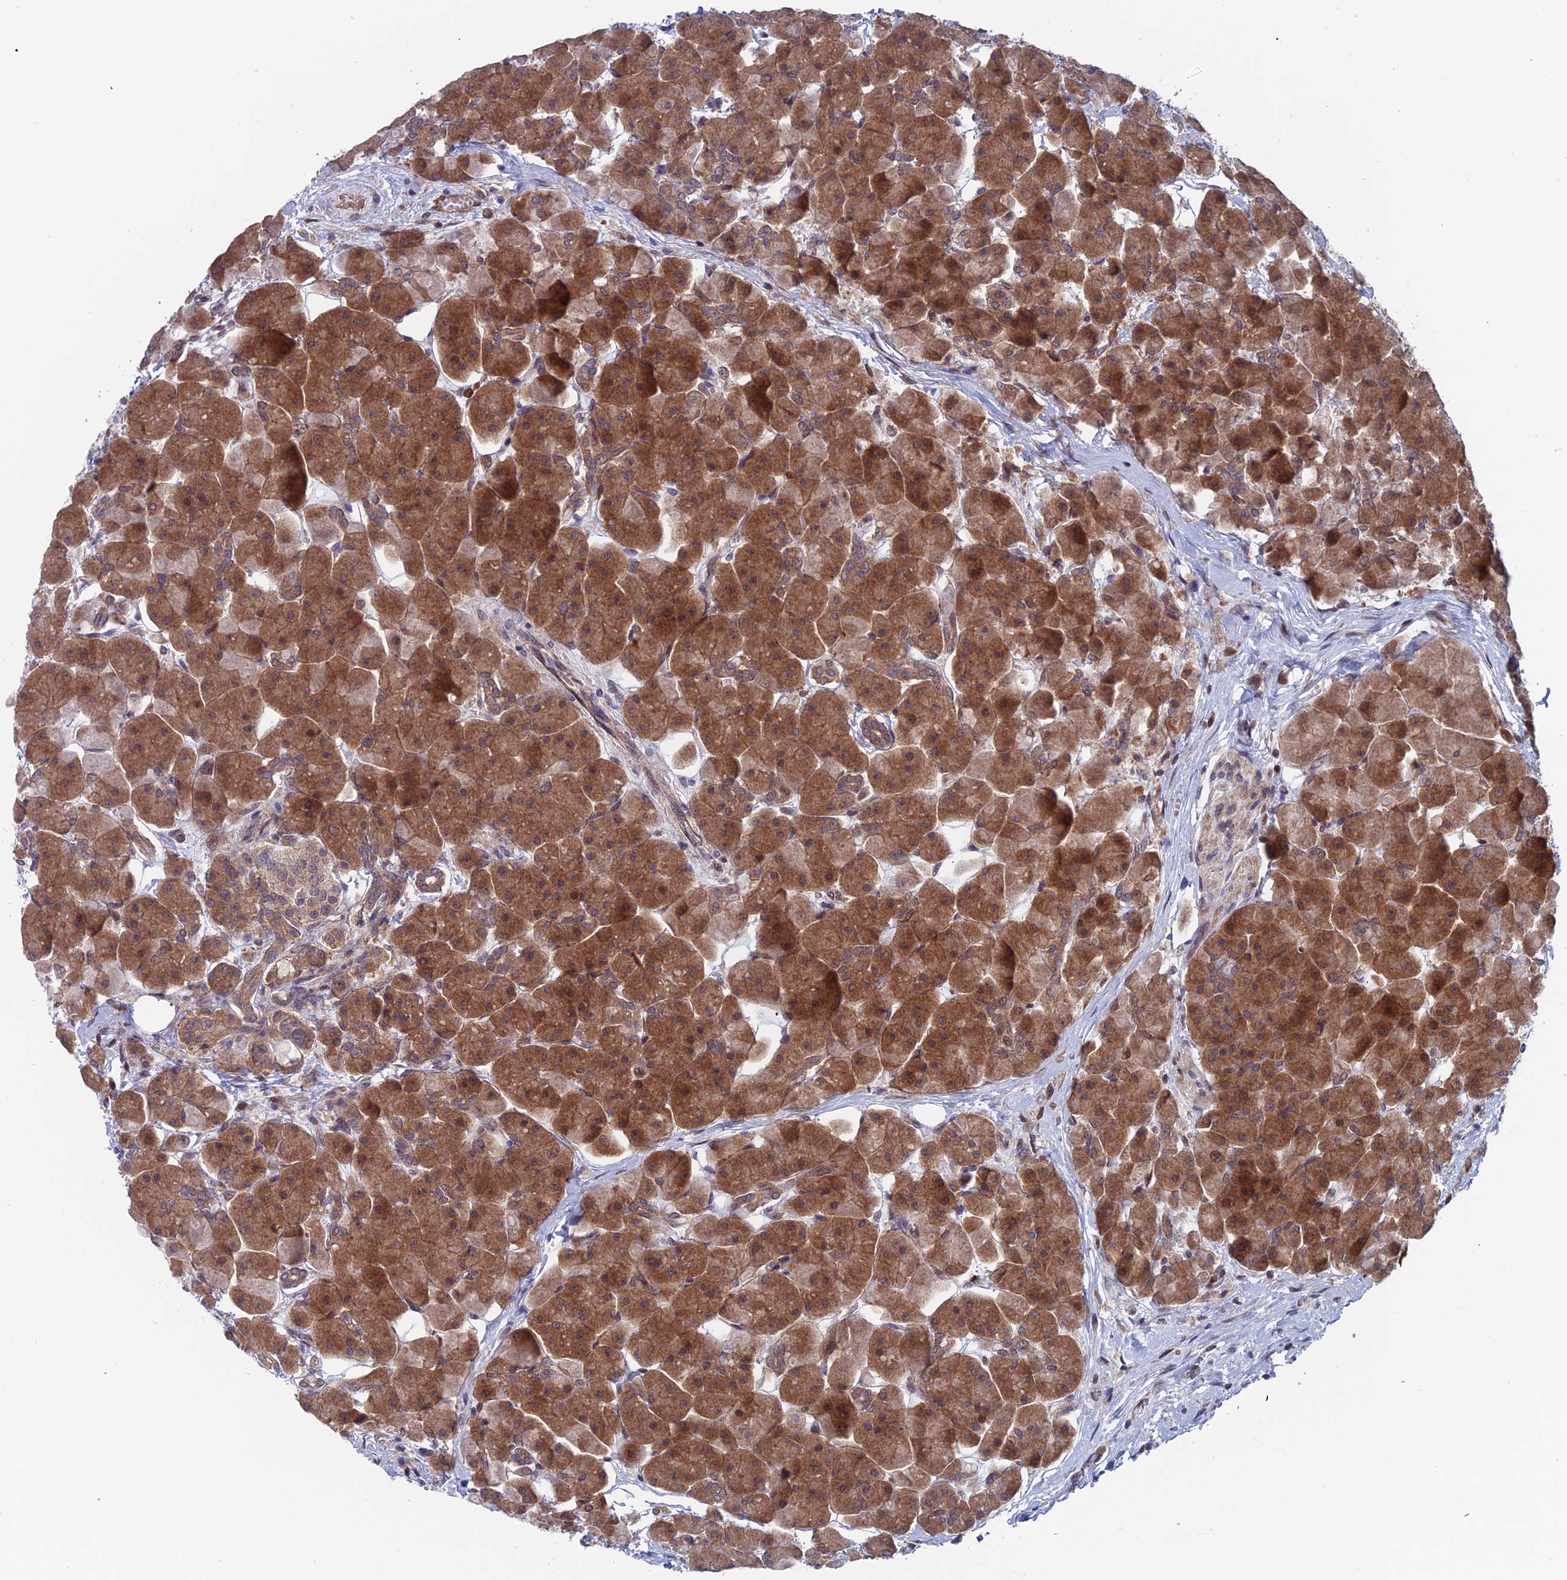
{"staining": {"intensity": "strong", "quantity": ">75%", "location": "cytoplasmic/membranous,nuclear"}, "tissue": "pancreas", "cell_type": "Exocrine glandular cells", "image_type": "normal", "snomed": [{"axis": "morphology", "description": "Normal tissue, NOS"}, {"axis": "topography", "description": "Pancreas"}], "caption": "IHC micrograph of normal human pancreas stained for a protein (brown), which reveals high levels of strong cytoplasmic/membranous,nuclear staining in about >75% of exocrine glandular cells.", "gene": "IGBP1", "patient": {"sex": "male", "age": 66}}